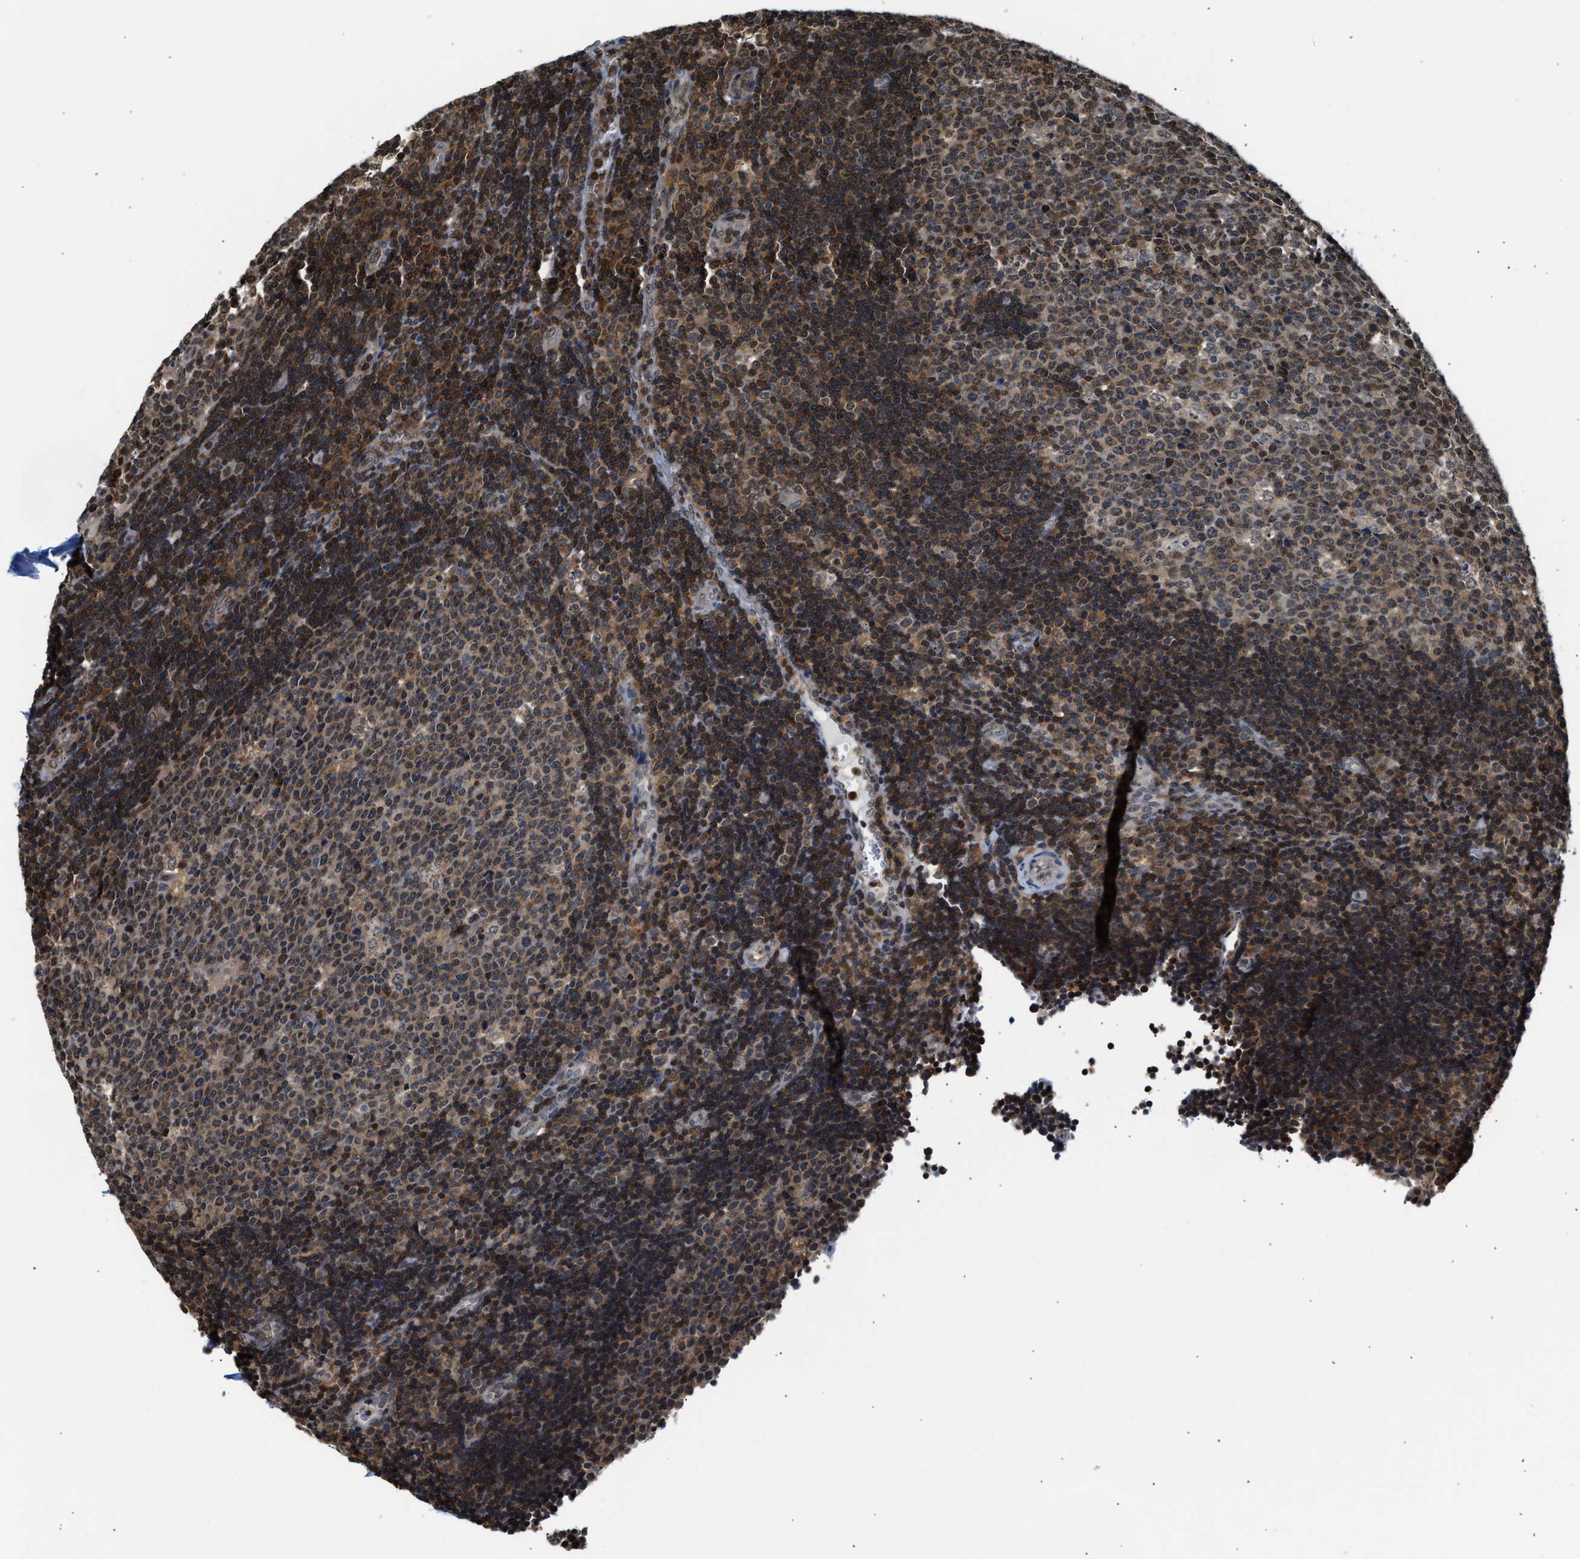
{"staining": {"intensity": "moderate", "quantity": ">75%", "location": "cytoplasmic/membranous,nuclear"}, "tissue": "lymph node", "cell_type": "Germinal center cells", "image_type": "normal", "snomed": [{"axis": "morphology", "description": "Normal tissue, NOS"}, {"axis": "topography", "description": "Lymph node"}, {"axis": "topography", "description": "Salivary gland"}], "caption": "Immunohistochemistry histopathology image of benign human lymph node stained for a protein (brown), which reveals medium levels of moderate cytoplasmic/membranous,nuclear staining in about >75% of germinal center cells.", "gene": "STK10", "patient": {"sex": "male", "age": 8}}